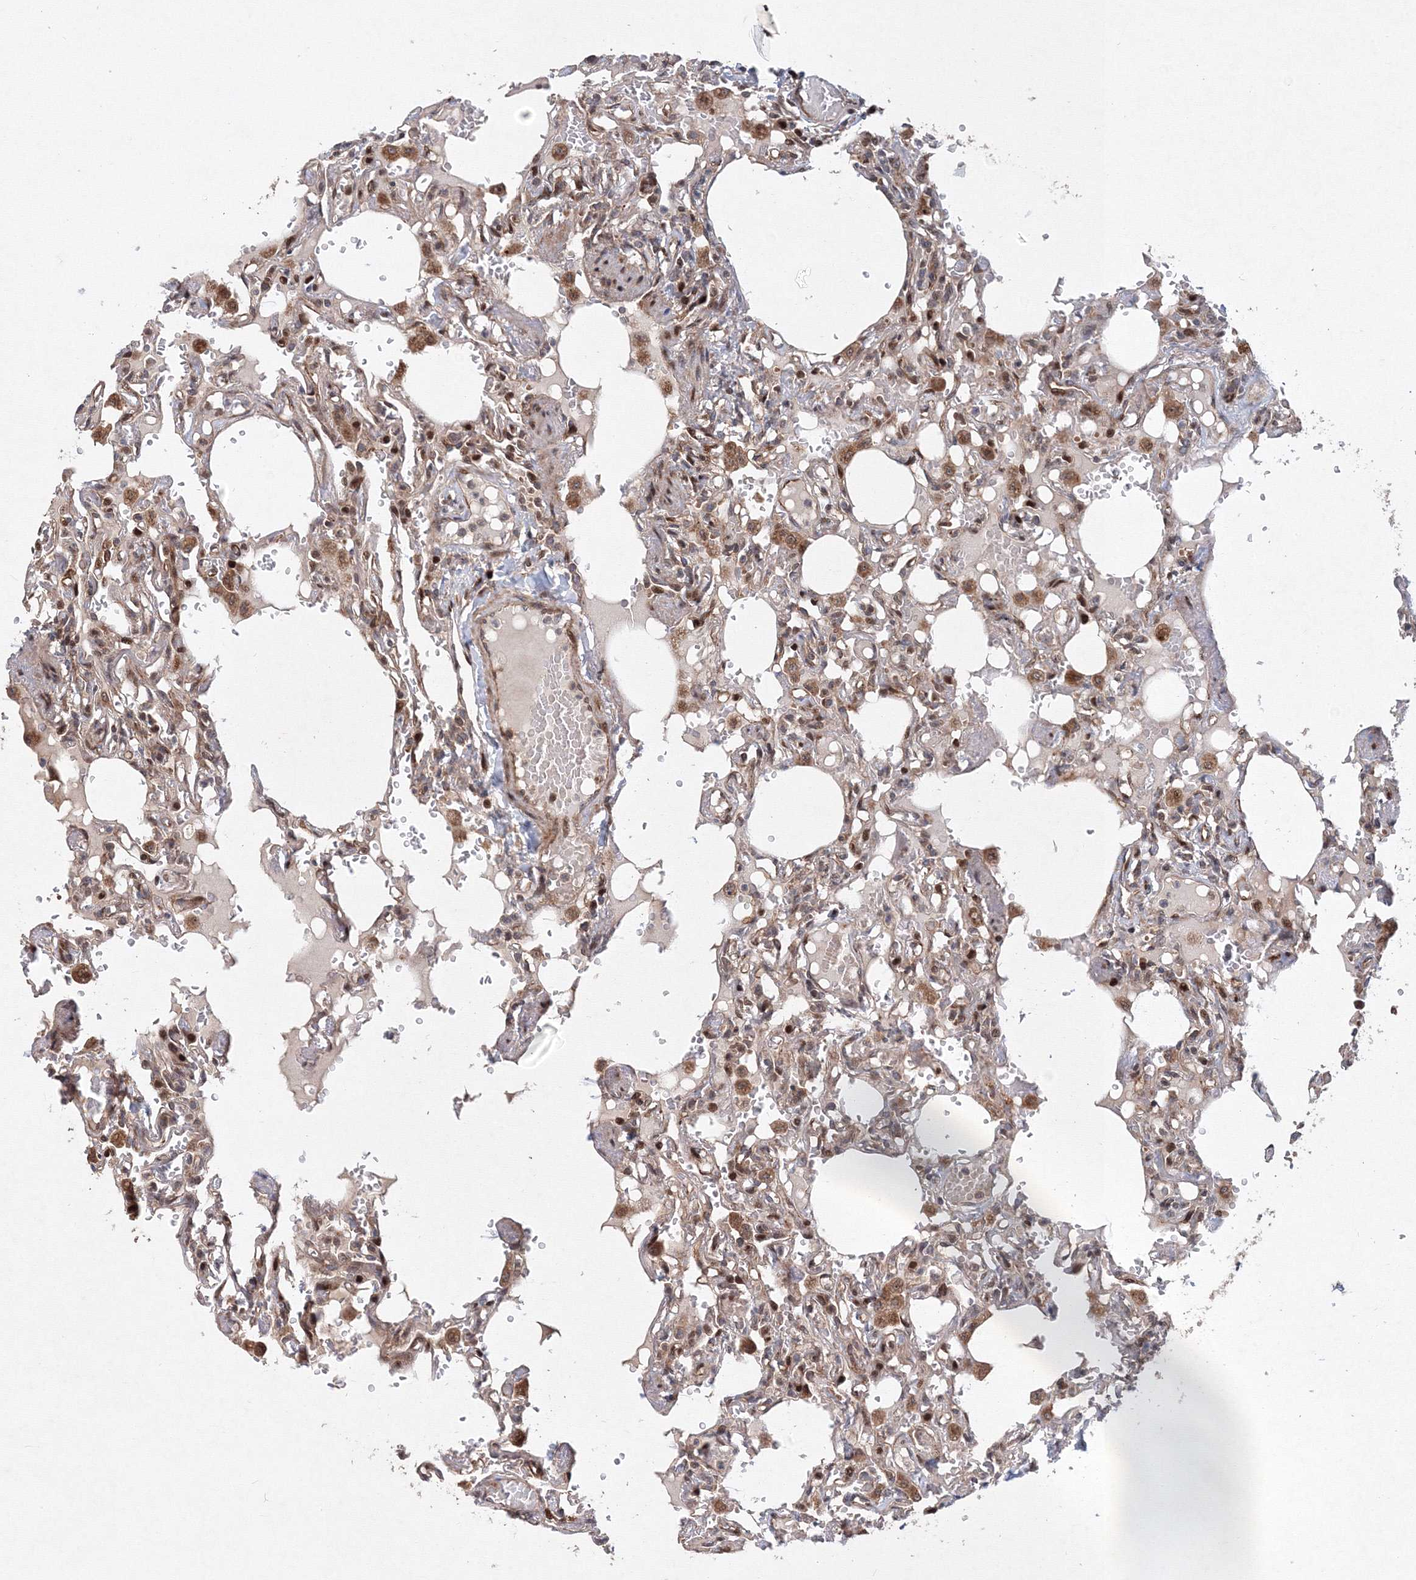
{"staining": {"intensity": "weak", "quantity": ">75%", "location": "cytoplasmic/membranous,nuclear"}, "tissue": "lung", "cell_type": "Alveolar cells", "image_type": "normal", "snomed": [{"axis": "morphology", "description": "Normal tissue, NOS"}, {"axis": "topography", "description": "Lung"}], "caption": "IHC histopathology image of unremarkable lung: lung stained using immunohistochemistry shows low levels of weak protein expression localized specifically in the cytoplasmic/membranous,nuclear of alveolar cells, appearing as a cytoplasmic/membranous,nuclear brown color.", "gene": "ANKAR", "patient": {"sex": "male", "age": 21}}